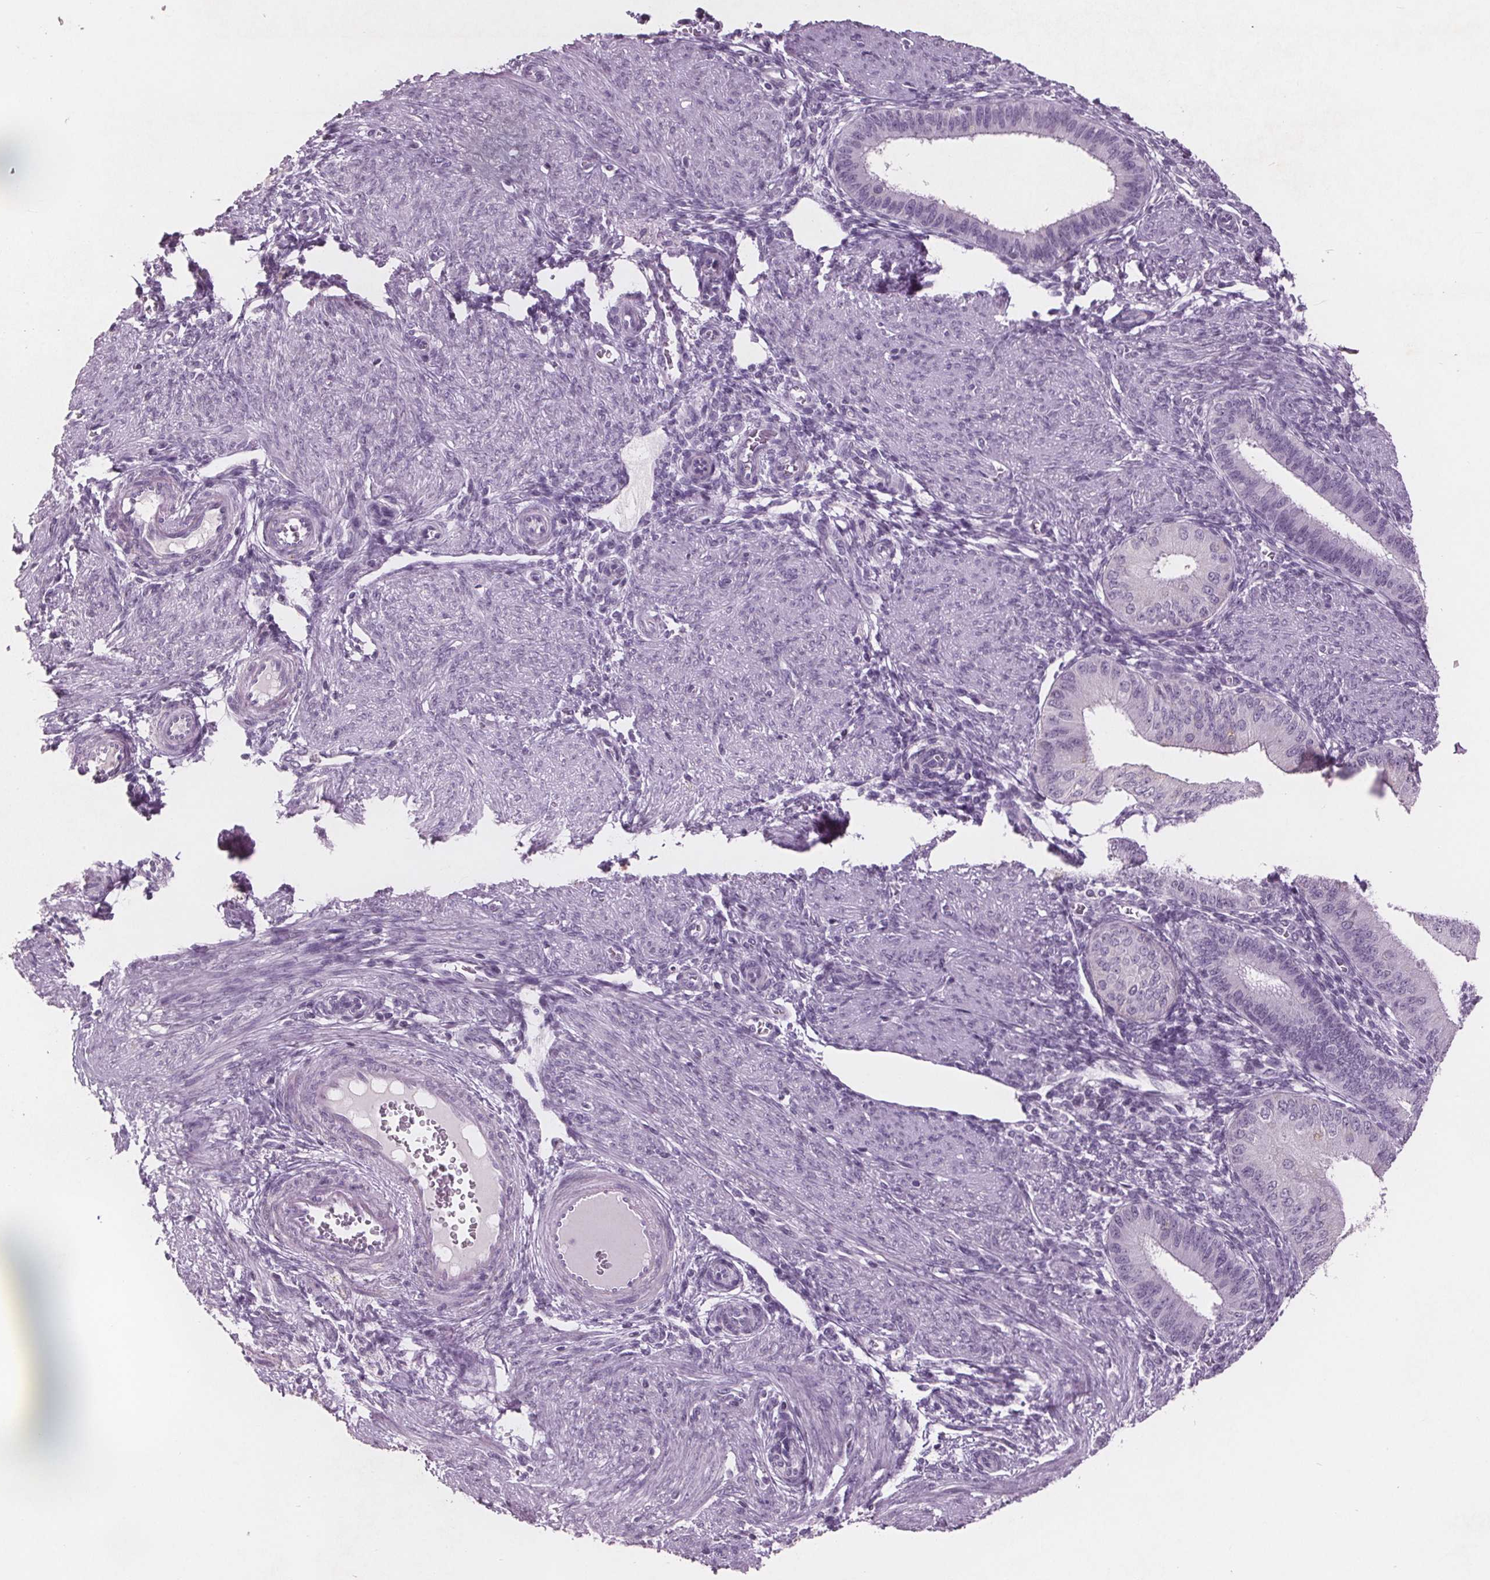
{"staining": {"intensity": "negative", "quantity": "none", "location": "none"}, "tissue": "endometrium", "cell_type": "Cells in endometrial stroma", "image_type": "normal", "snomed": [{"axis": "morphology", "description": "Normal tissue, NOS"}, {"axis": "topography", "description": "Endometrium"}], "caption": "Immunohistochemistry photomicrograph of normal endometrium stained for a protein (brown), which exhibits no positivity in cells in endometrial stroma. (DAB IHC with hematoxylin counter stain).", "gene": "PTPN14", "patient": {"sex": "female", "age": 39}}